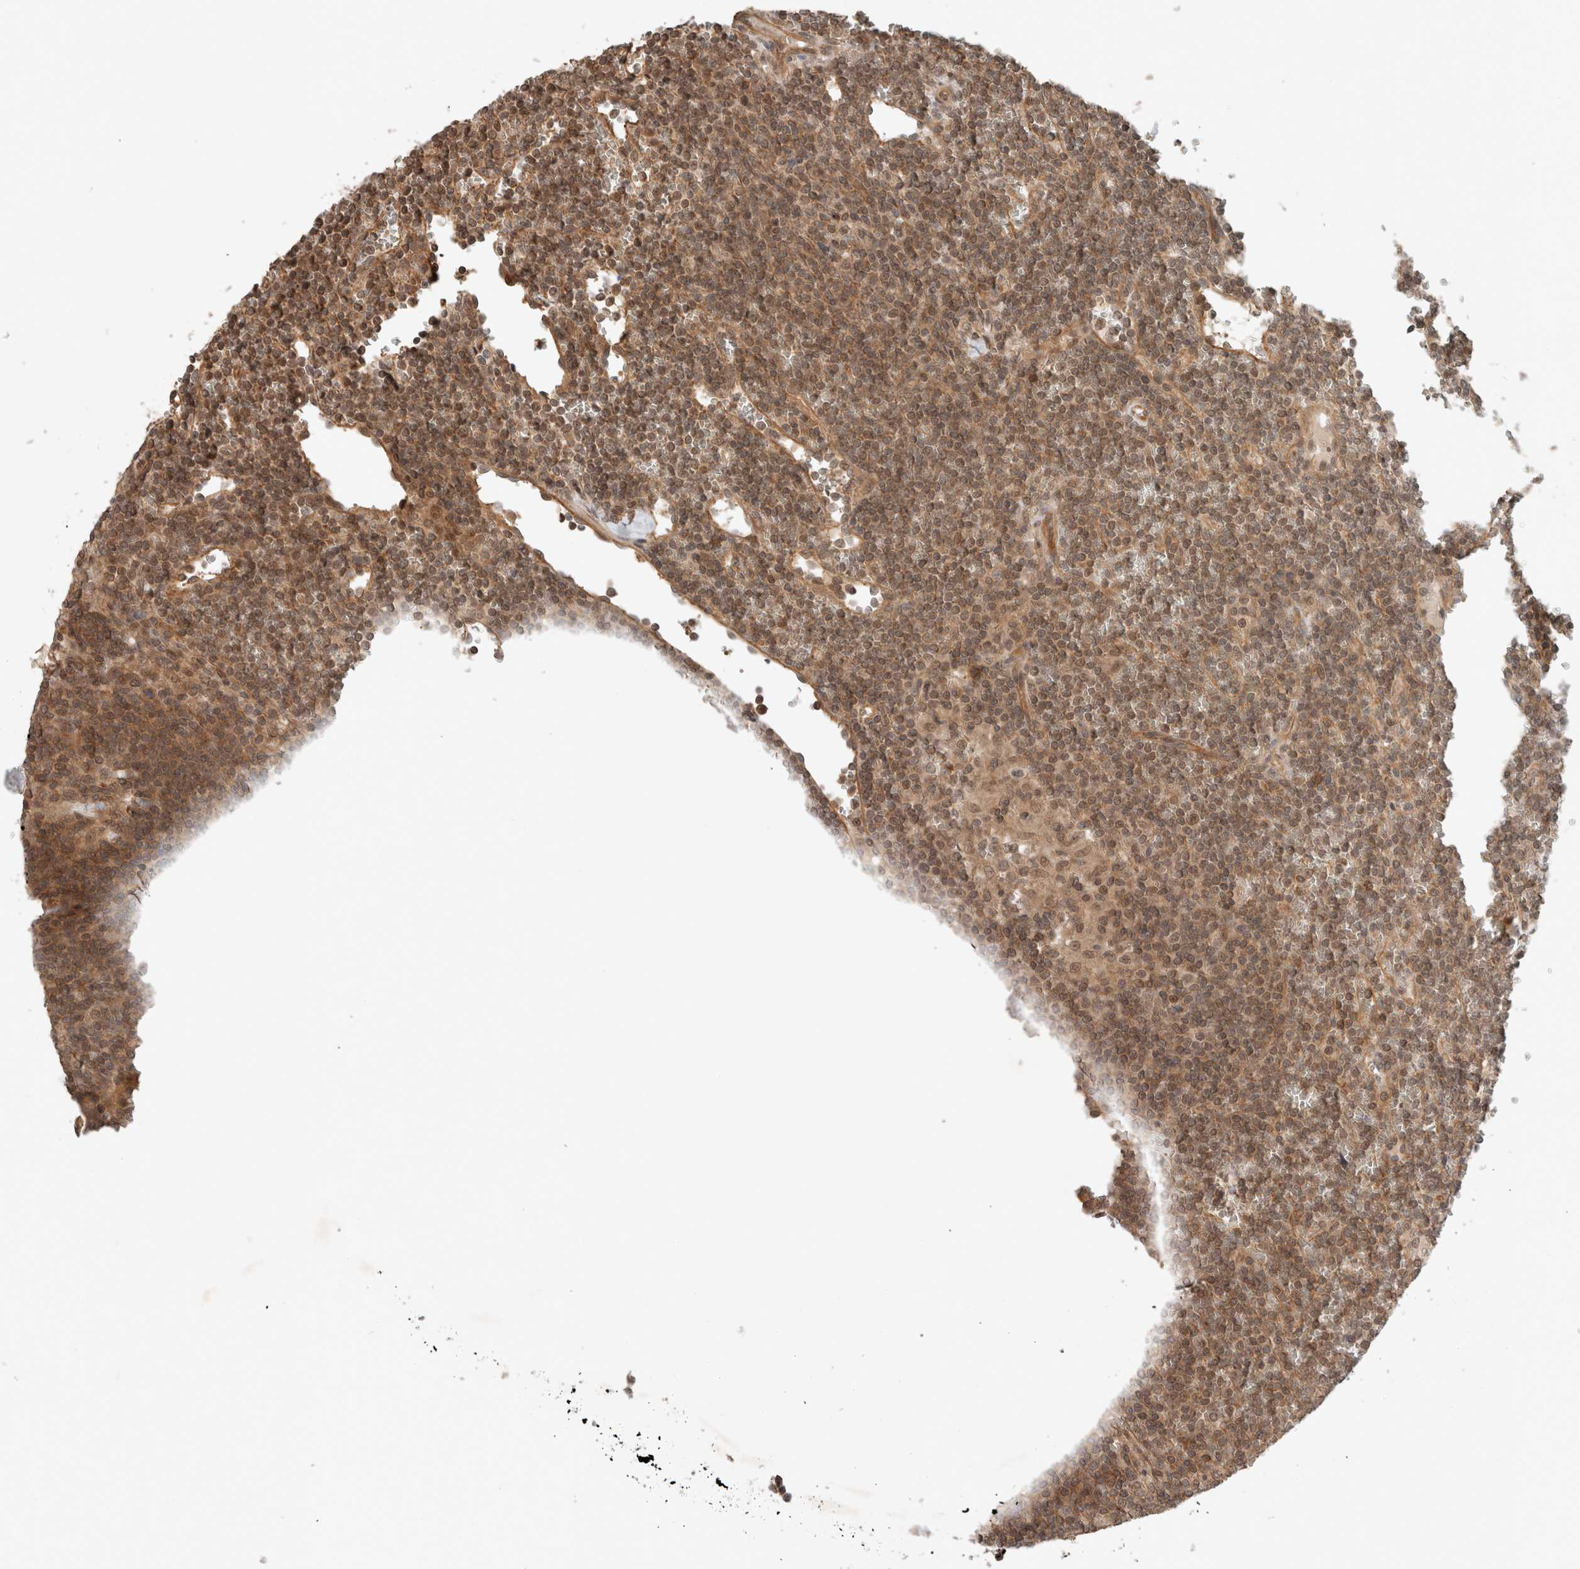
{"staining": {"intensity": "weak", "quantity": ">75%", "location": "cytoplasmic/membranous"}, "tissue": "lymphoma", "cell_type": "Tumor cells", "image_type": "cancer", "snomed": [{"axis": "morphology", "description": "Malignant lymphoma, non-Hodgkin's type, Low grade"}, {"axis": "topography", "description": "Spleen"}], "caption": "Low-grade malignant lymphoma, non-Hodgkin's type tissue shows weak cytoplasmic/membranous positivity in about >75% of tumor cells", "gene": "CAAP1", "patient": {"sex": "female", "age": 19}}